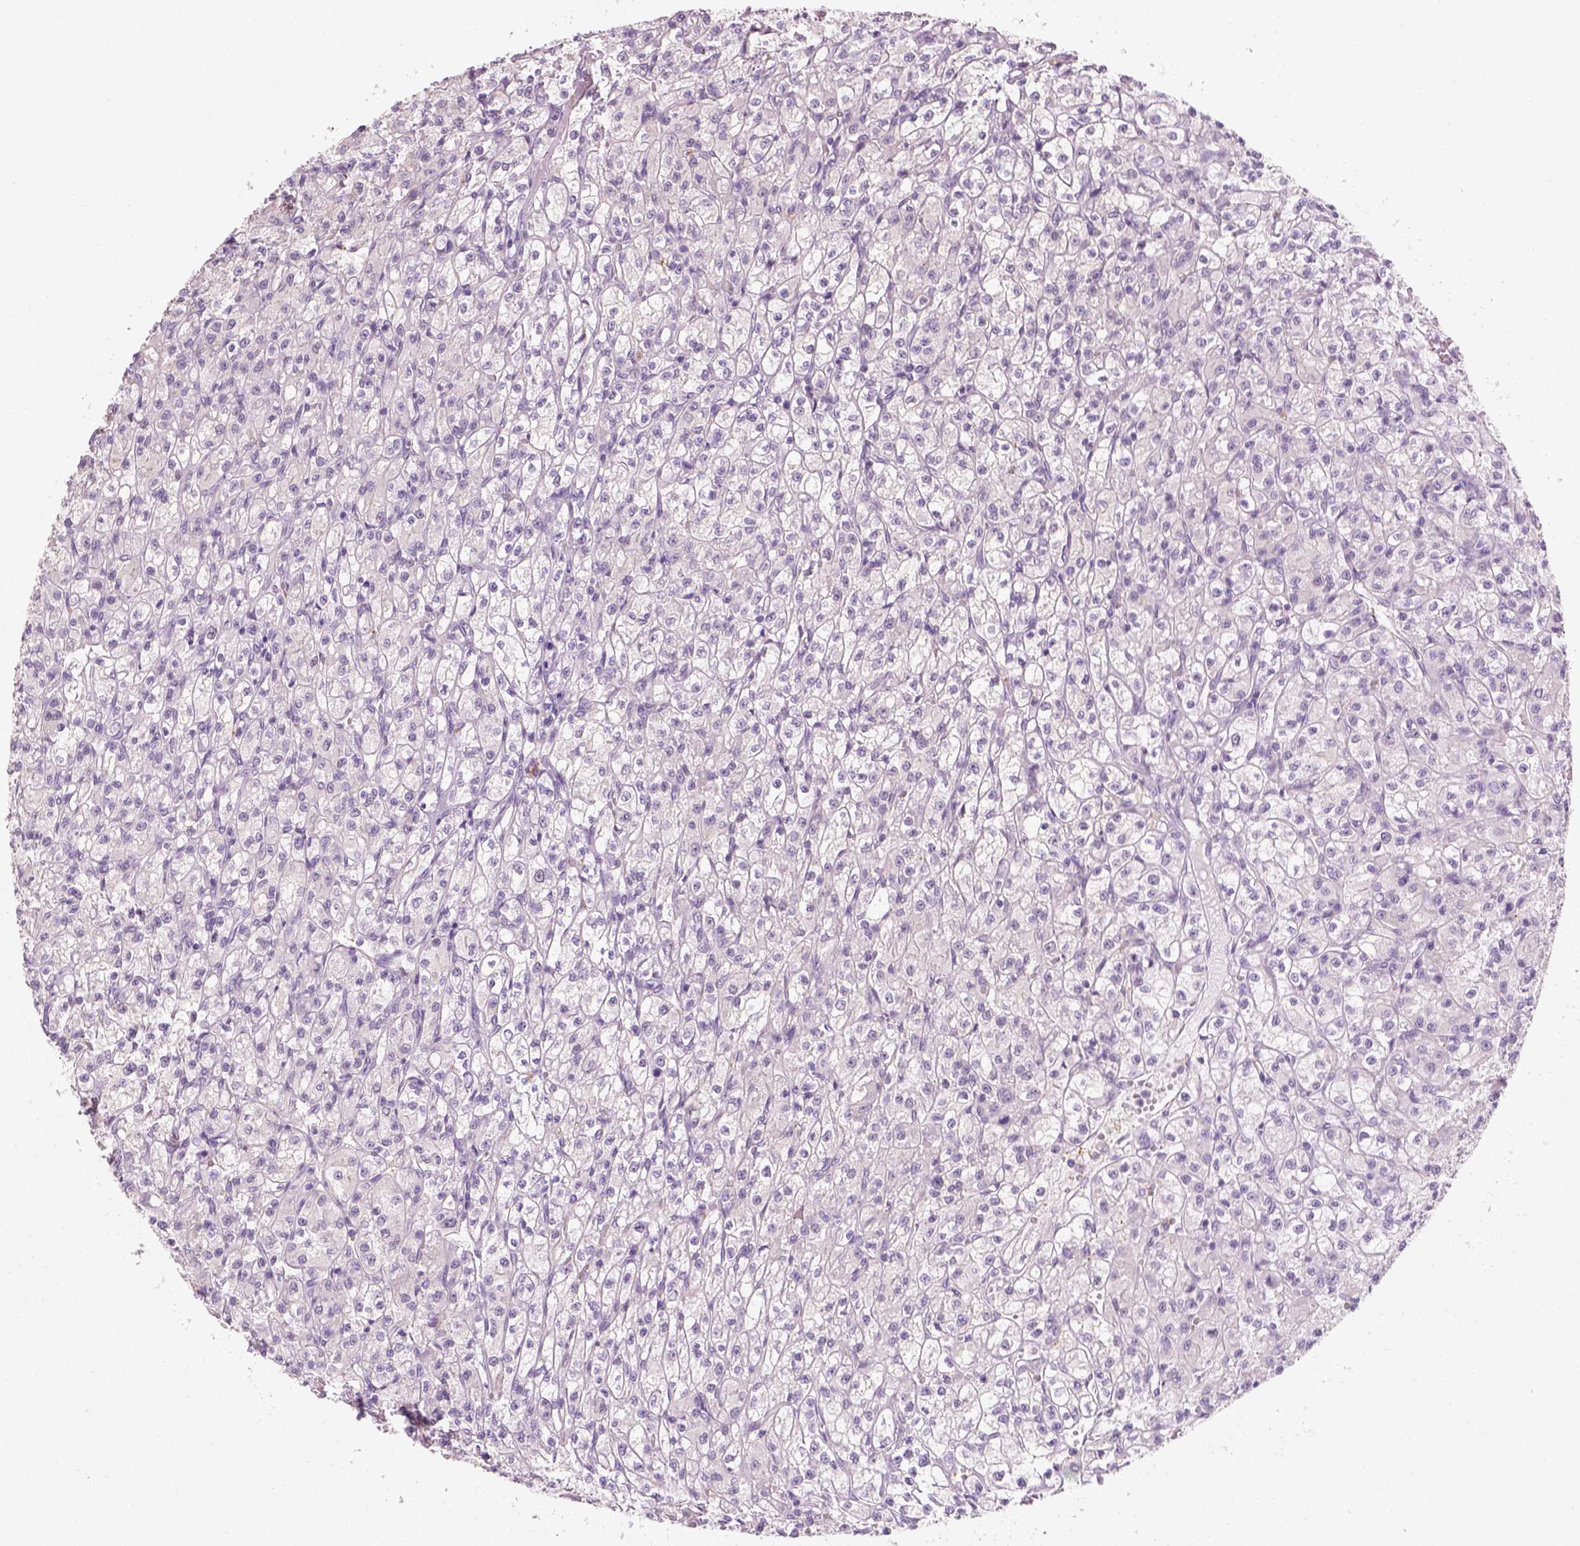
{"staining": {"intensity": "negative", "quantity": "none", "location": "none"}, "tissue": "renal cancer", "cell_type": "Tumor cells", "image_type": "cancer", "snomed": [{"axis": "morphology", "description": "Adenocarcinoma, NOS"}, {"axis": "topography", "description": "Kidney"}], "caption": "This is a histopathology image of immunohistochemistry (IHC) staining of renal cancer (adenocarcinoma), which shows no positivity in tumor cells.", "gene": "FAM163B", "patient": {"sex": "female", "age": 70}}